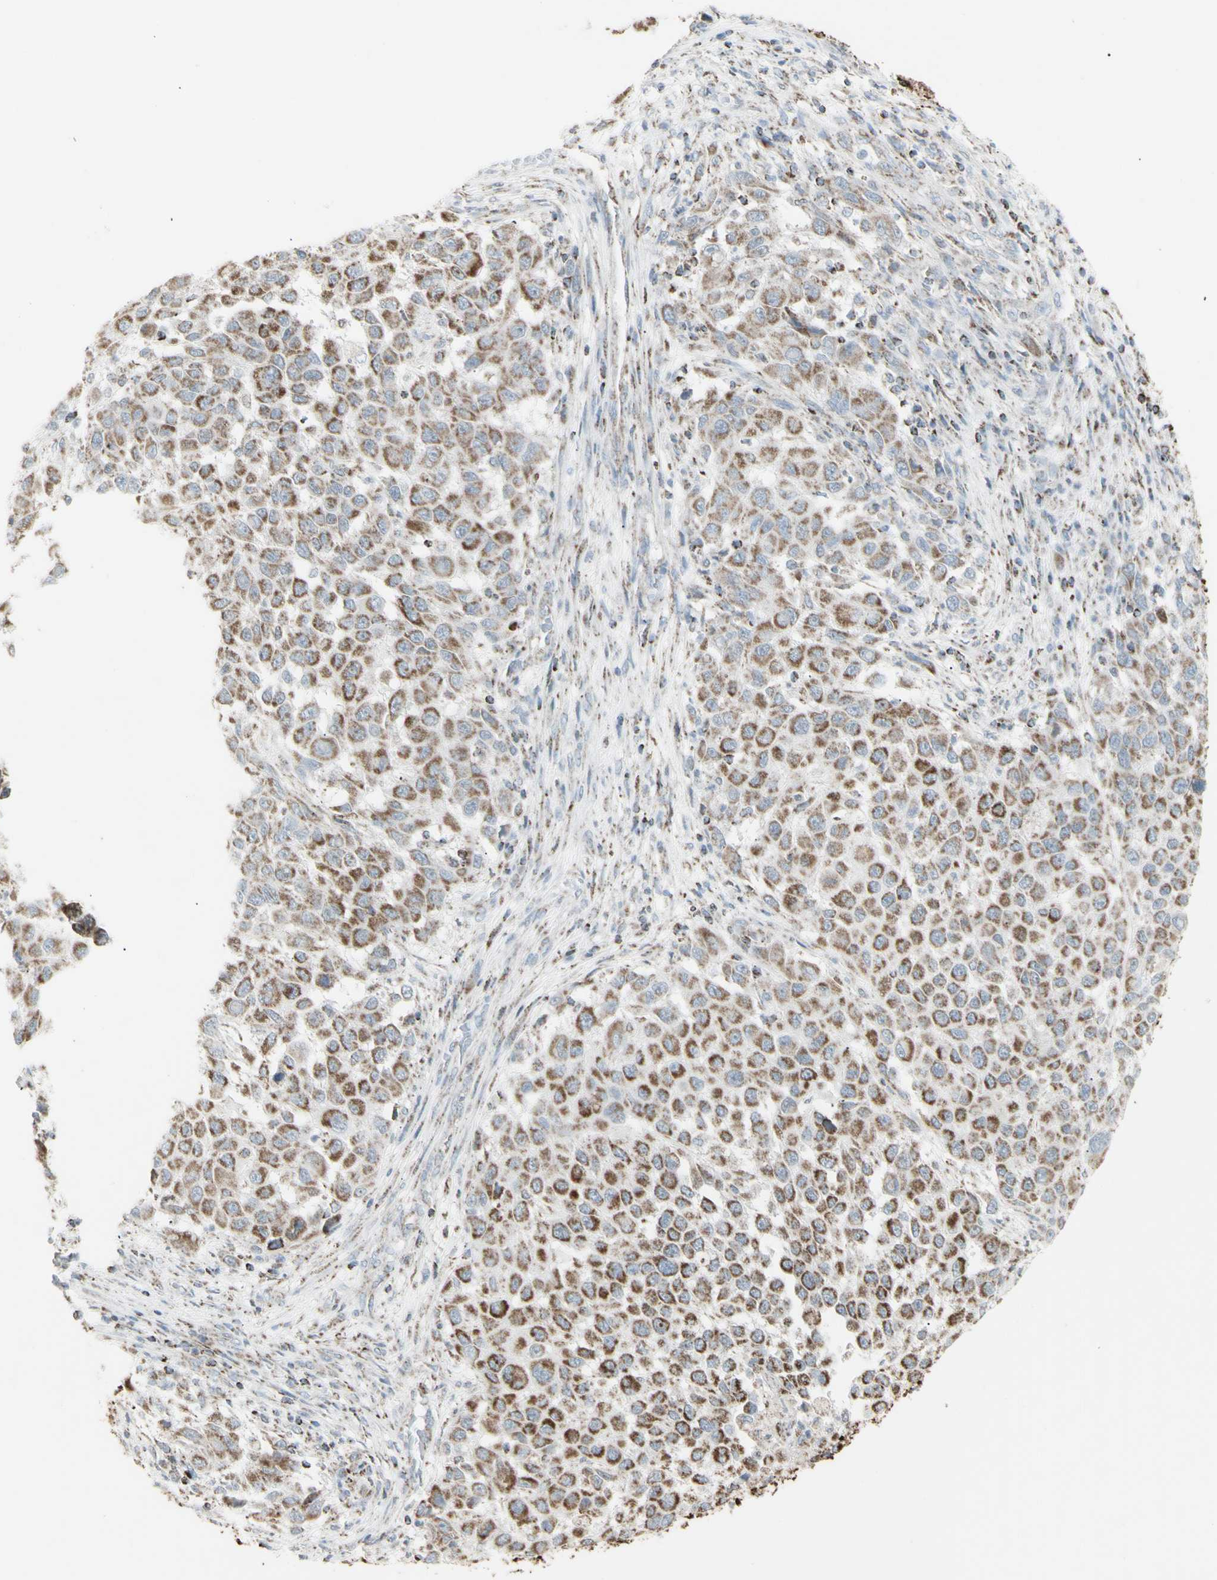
{"staining": {"intensity": "moderate", "quantity": ">75%", "location": "cytoplasmic/membranous"}, "tissue": "melanoma", "cell_type": "Tumor cells", "image_type": "cancer", "snomed": [{"axis": "morphology", "description": "Malignant melanoma, Metastatic site"}, {"axis": "topography", "description": "Lymph node"}], "caption": "Melanoma stained for a protein (brown) displays moderate cytoplasmic/membranous positive staining in about >75% of tumor cells.", "gene": "PLGRKT", "patient": {"sex": "male", "age": 61}}